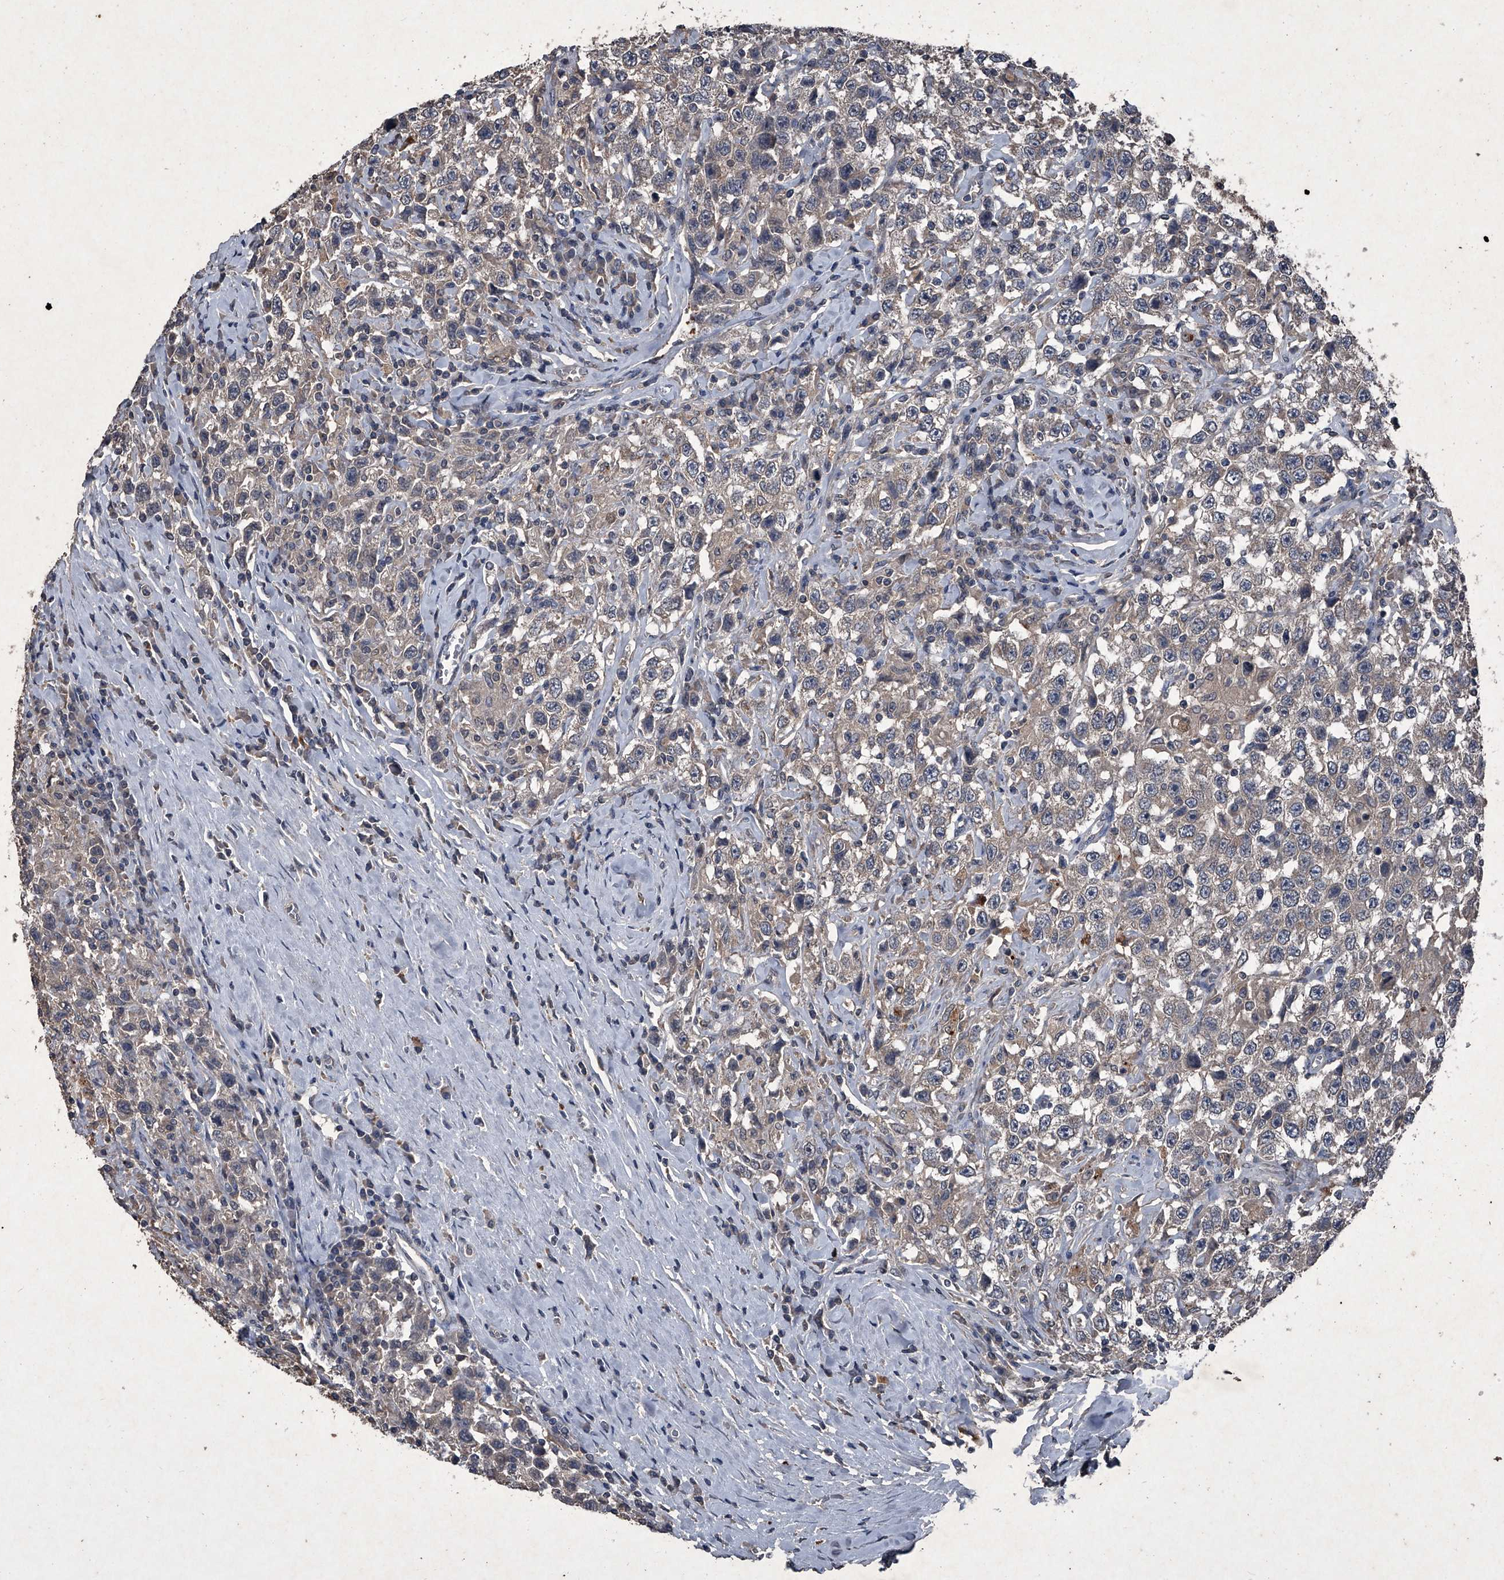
{"staining": {"intensity": "weak", "quantity": ">75%", "location": "cytoplasmic/membranous"}, "tissue": "testis cancer", "cell_type": "Tumor cells", "image_type": "cancer", "snomed": [{"axis": "morphology", "description": "Seminoma, NOS"}, {"axis": "topography", "description": "Testis"}], "caption": "Testis cancer stained for a protein exhibits weak cytoplasmic/membranous positivity in tumor cells.", "gene": "MAPKAP1", "patient": {"sex": "male", "age": 41}}